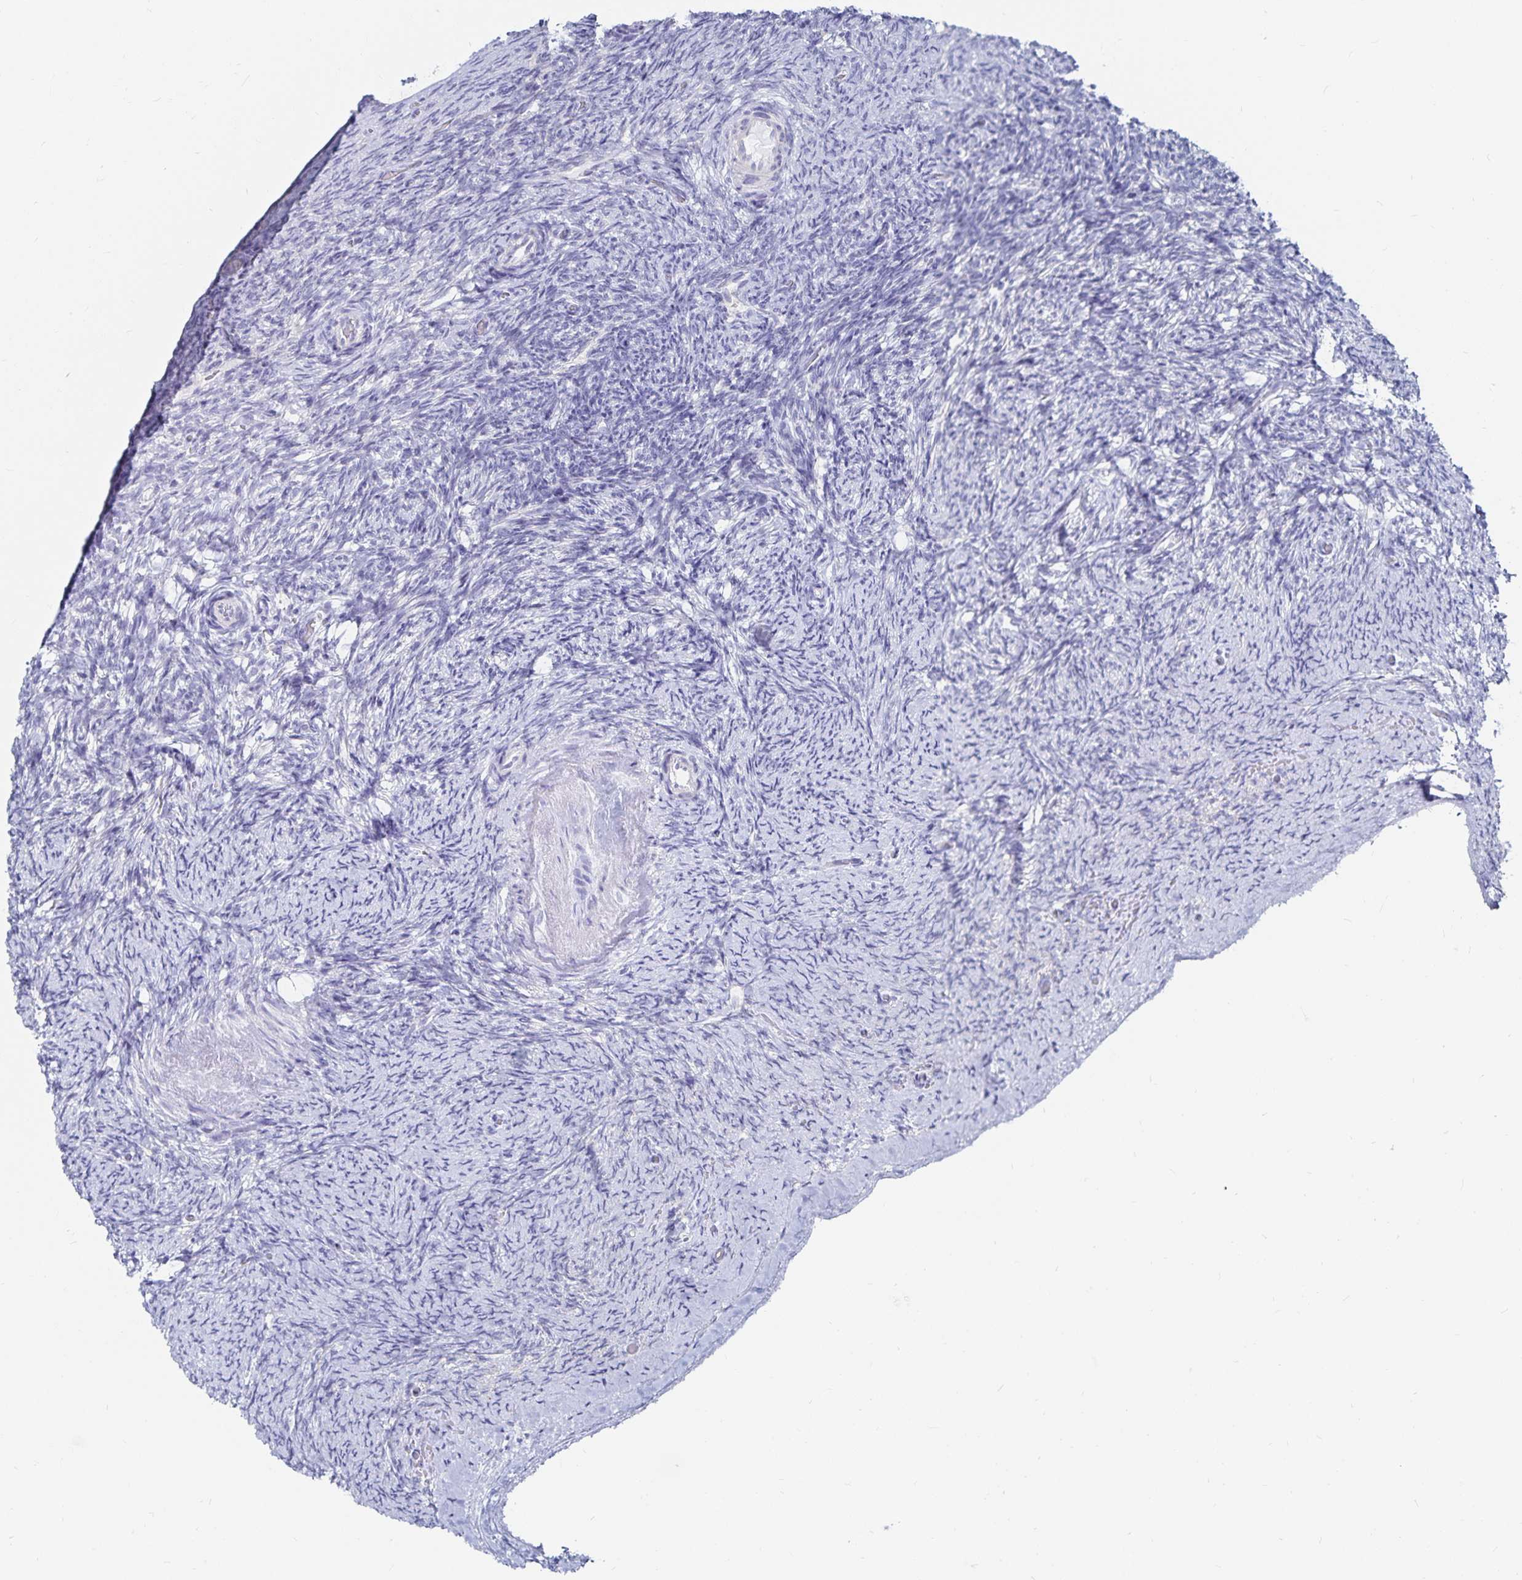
{"staining": {"intensity": "negative", "quantity": "none", "location": "none"}, "tissue": "ovary", "cell_type": "Ovarian stroma cells", "image_type": "normal", "snomed": [{"axis": "morphology", "description": "Normal tissue, NOS"}, {"axis": "topography", "description": "Ovary"}], "caption": "High power microscopy micrograph of an IHC image of normal ovary, revealing no significant staining in ovarian stroma cells.", "gene": "TNIP1", "patient": {"sex": "female", "age": 34}}